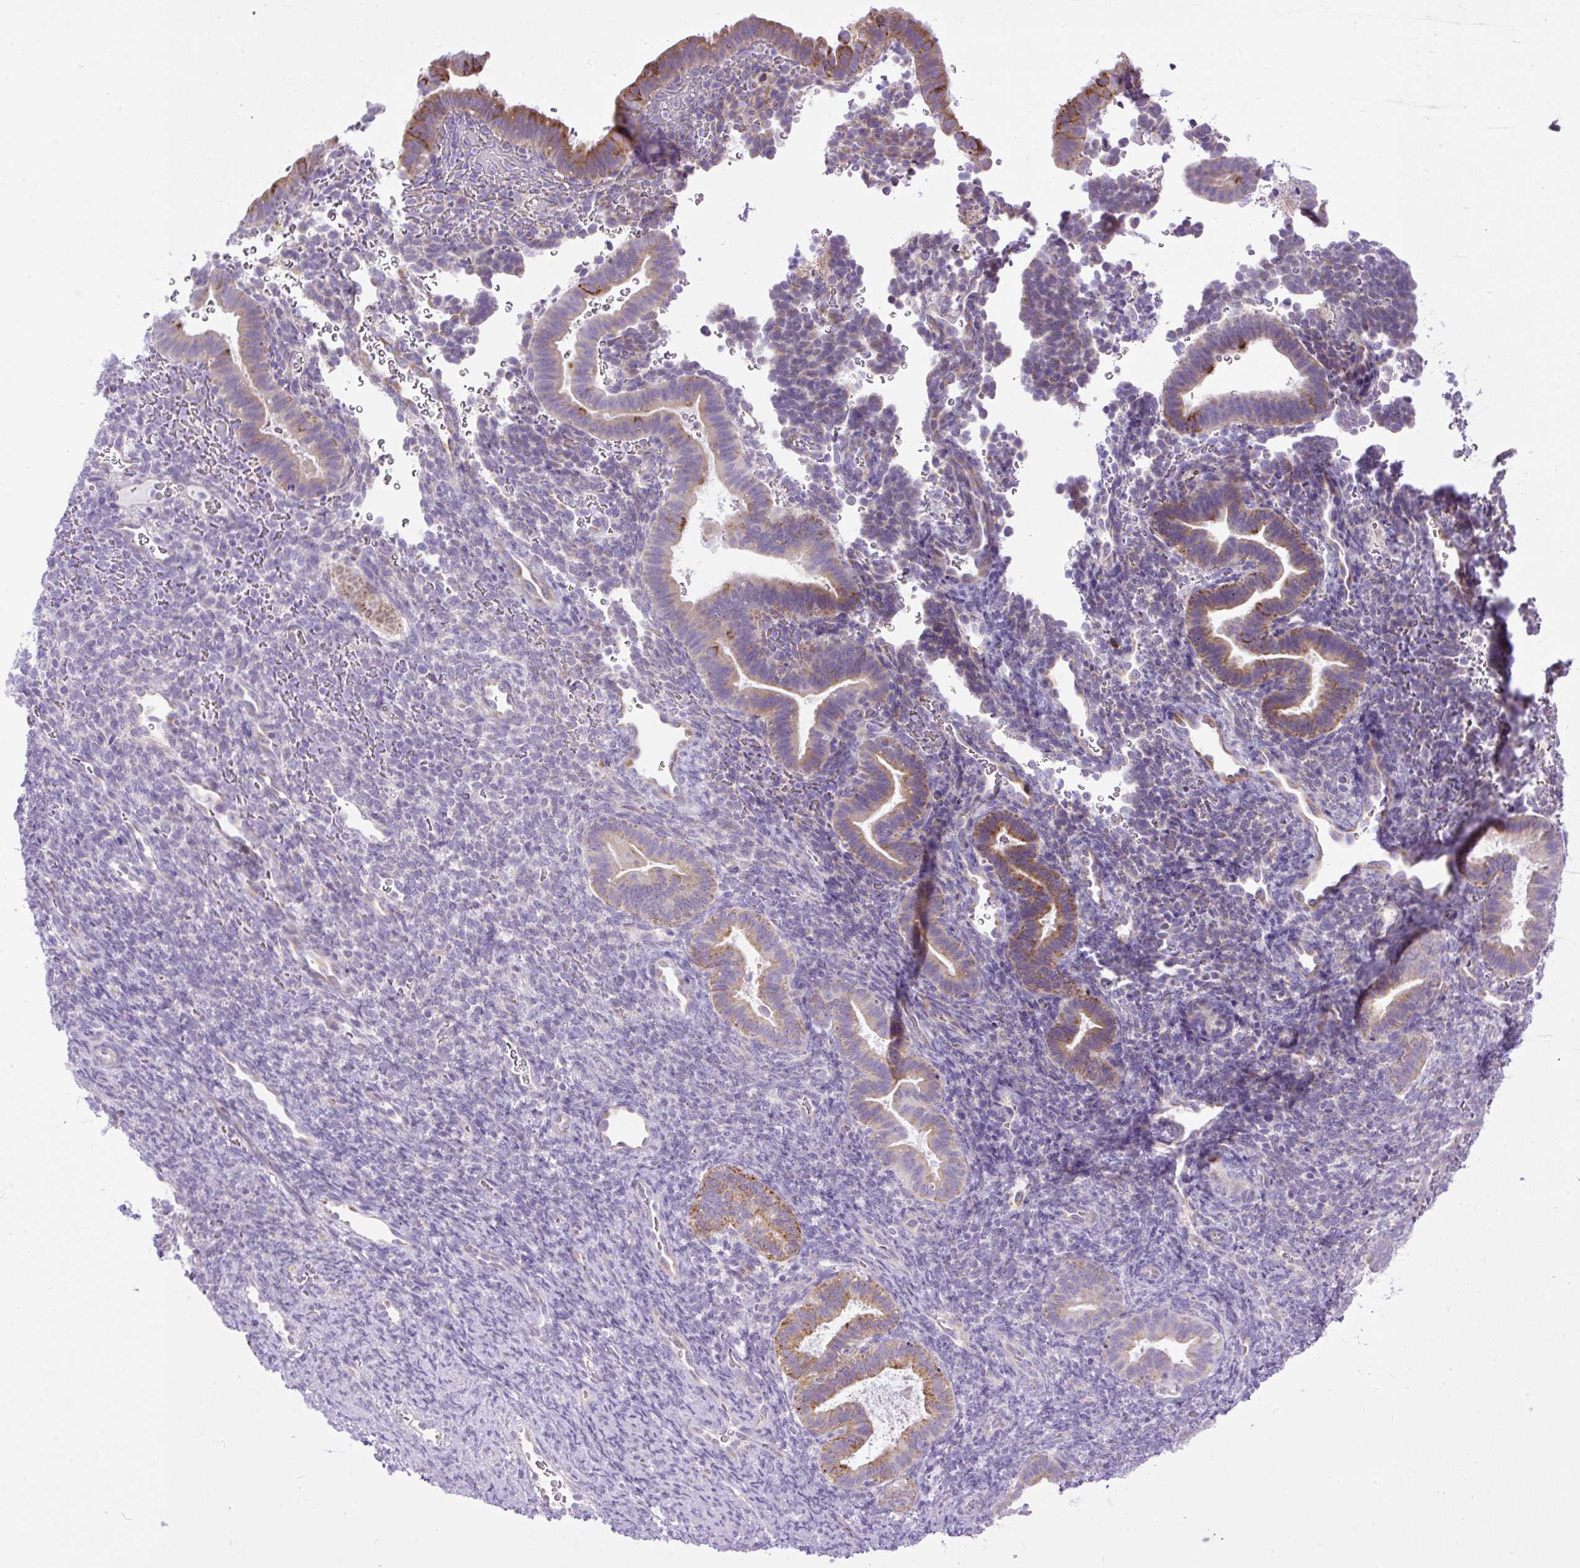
{"staining": {"intensity": "negative", "quantity": "none", "location": "none"}, "tissue": "endometrium", "cell_type": "Cells in endometrial stroma", "image_type": "normal", "snomed": [{"axis": "morphology", "description": "Normal tissue, NOS"}, {"axis": "topography", "description": "Endometrium"}], "caption": "Immunohistochemistry (IHC) of normal endometrium displays no expression in cells in endometrial stroma.", "gene": "SYBU", "patient": {"sex": "female", "age": 34}}